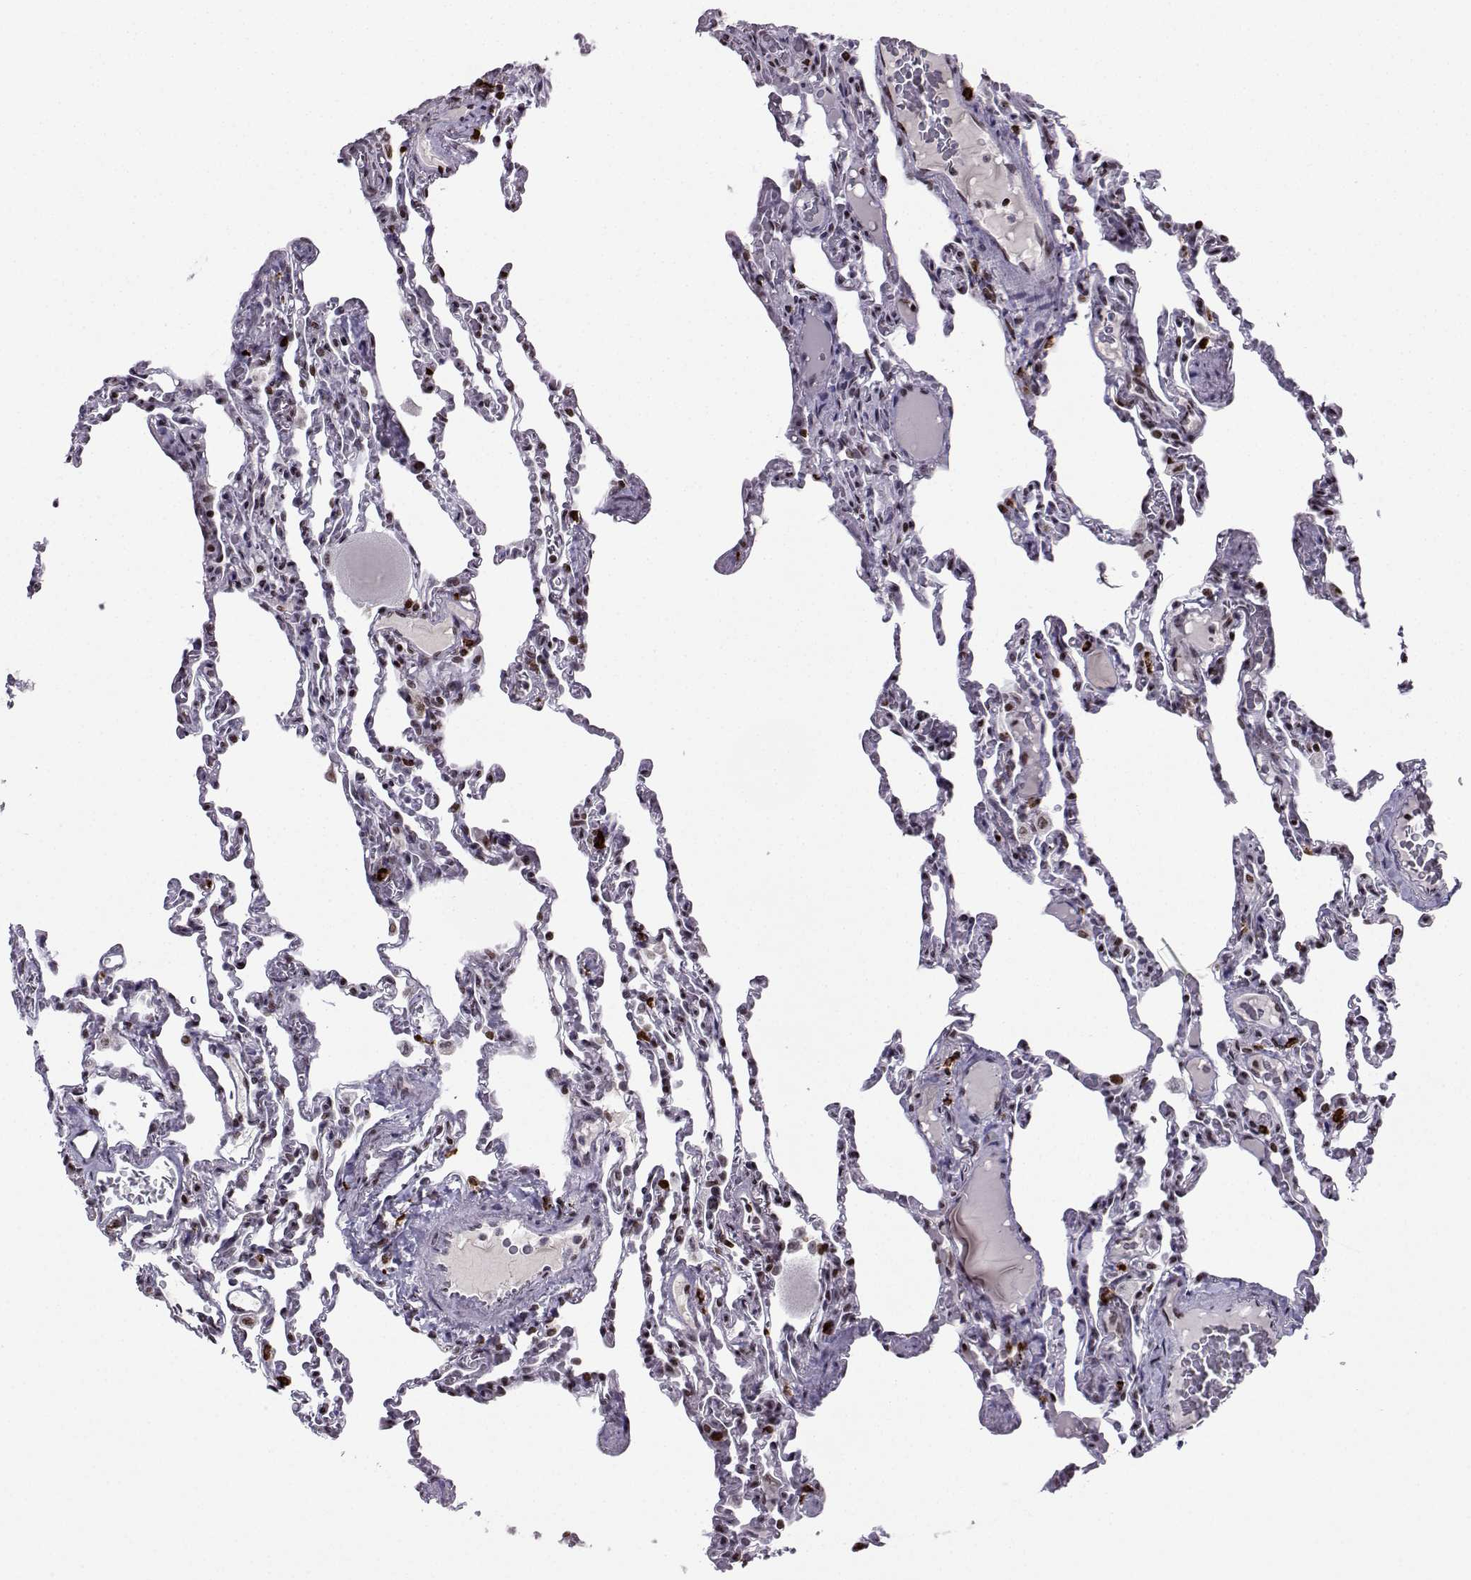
{"staining": {"intensity": "strong", "quantity": "<25%", "location": "nuclear"}, "tissue": "lung", "cell_type": "Alveolar cells", "image_type": "normal", "snomed": [{"axis": "morphology", "description": "Normal tissue, NOS"}, {"axis": "topography", "description": "Lung"}], "caption": "Protein analysis of unremarkable lung shows strong nuclear staining in about <25% of alveolar cells. (brown staining indicates protein expression, while blue staining denotes nuclei).", "gene": "ZNF19", "patient": {"sex": "female", "age": 43}}